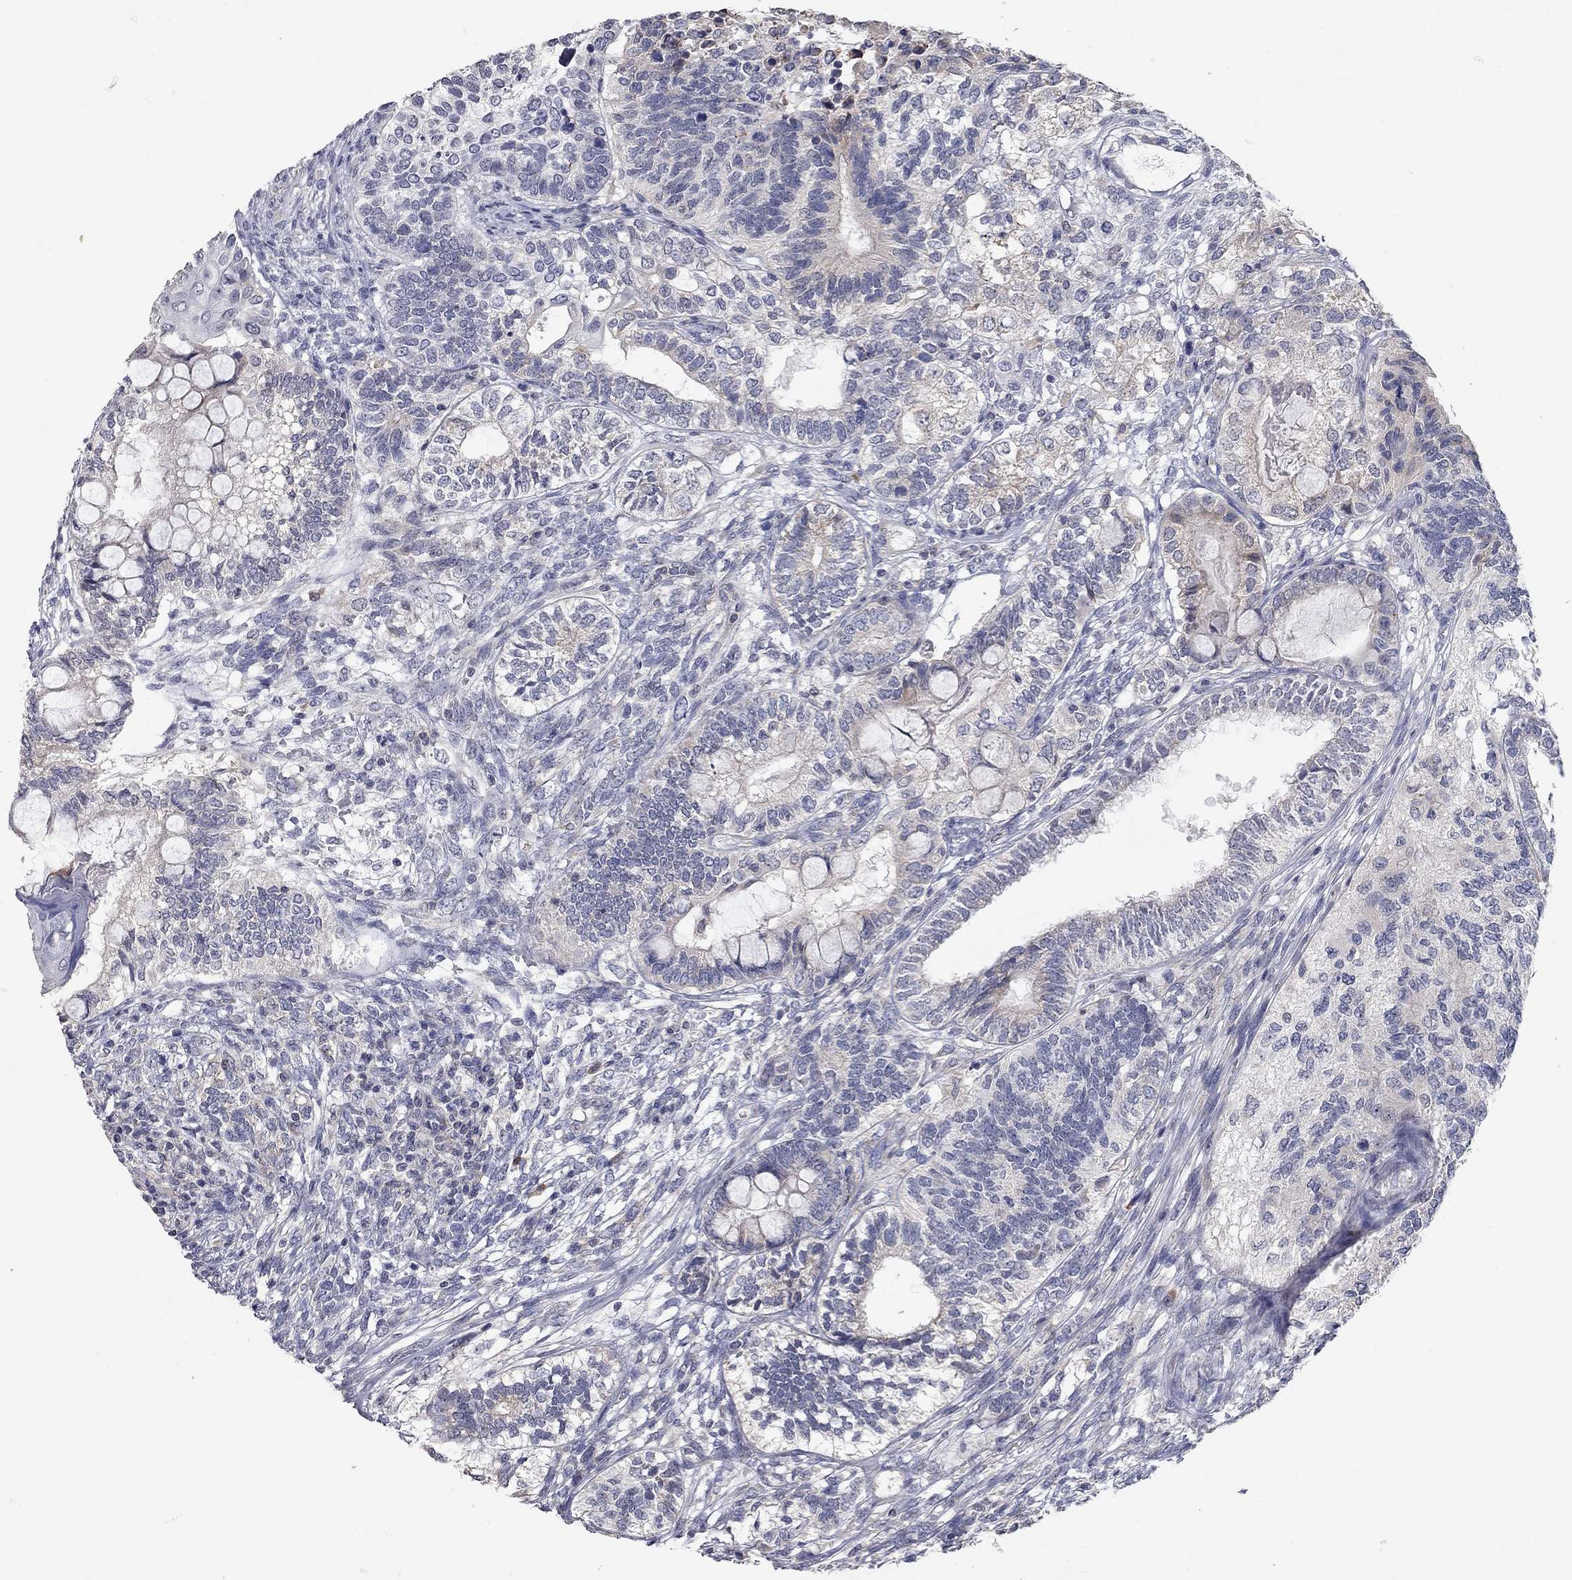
{"staining": {"intensity": "negative", "quantity": "none", "location": "none"}, "tissue": "testis cancer", "cell_type": "Tumor cells", "image_type": "cancer", "snomed": [{"axis": "morphology", "description": "Seminoma, NOS"}, {"axis": "morphology", "description": "Carcinoma, Embryonal, NOS"}, {"axis": "topography", "description": "Testis"}], "caption": "A photomicrograph of embryonal carcinoma (testis) stained for a protein shows no brown staining in tumor cells. (DAB (3,3'-diaminobenzidine) immunohistochemistry visualized using brightfield microscopy, high magnification).", "gene": "XAGE2", "patient": {"sex": "male", "age": 41}}